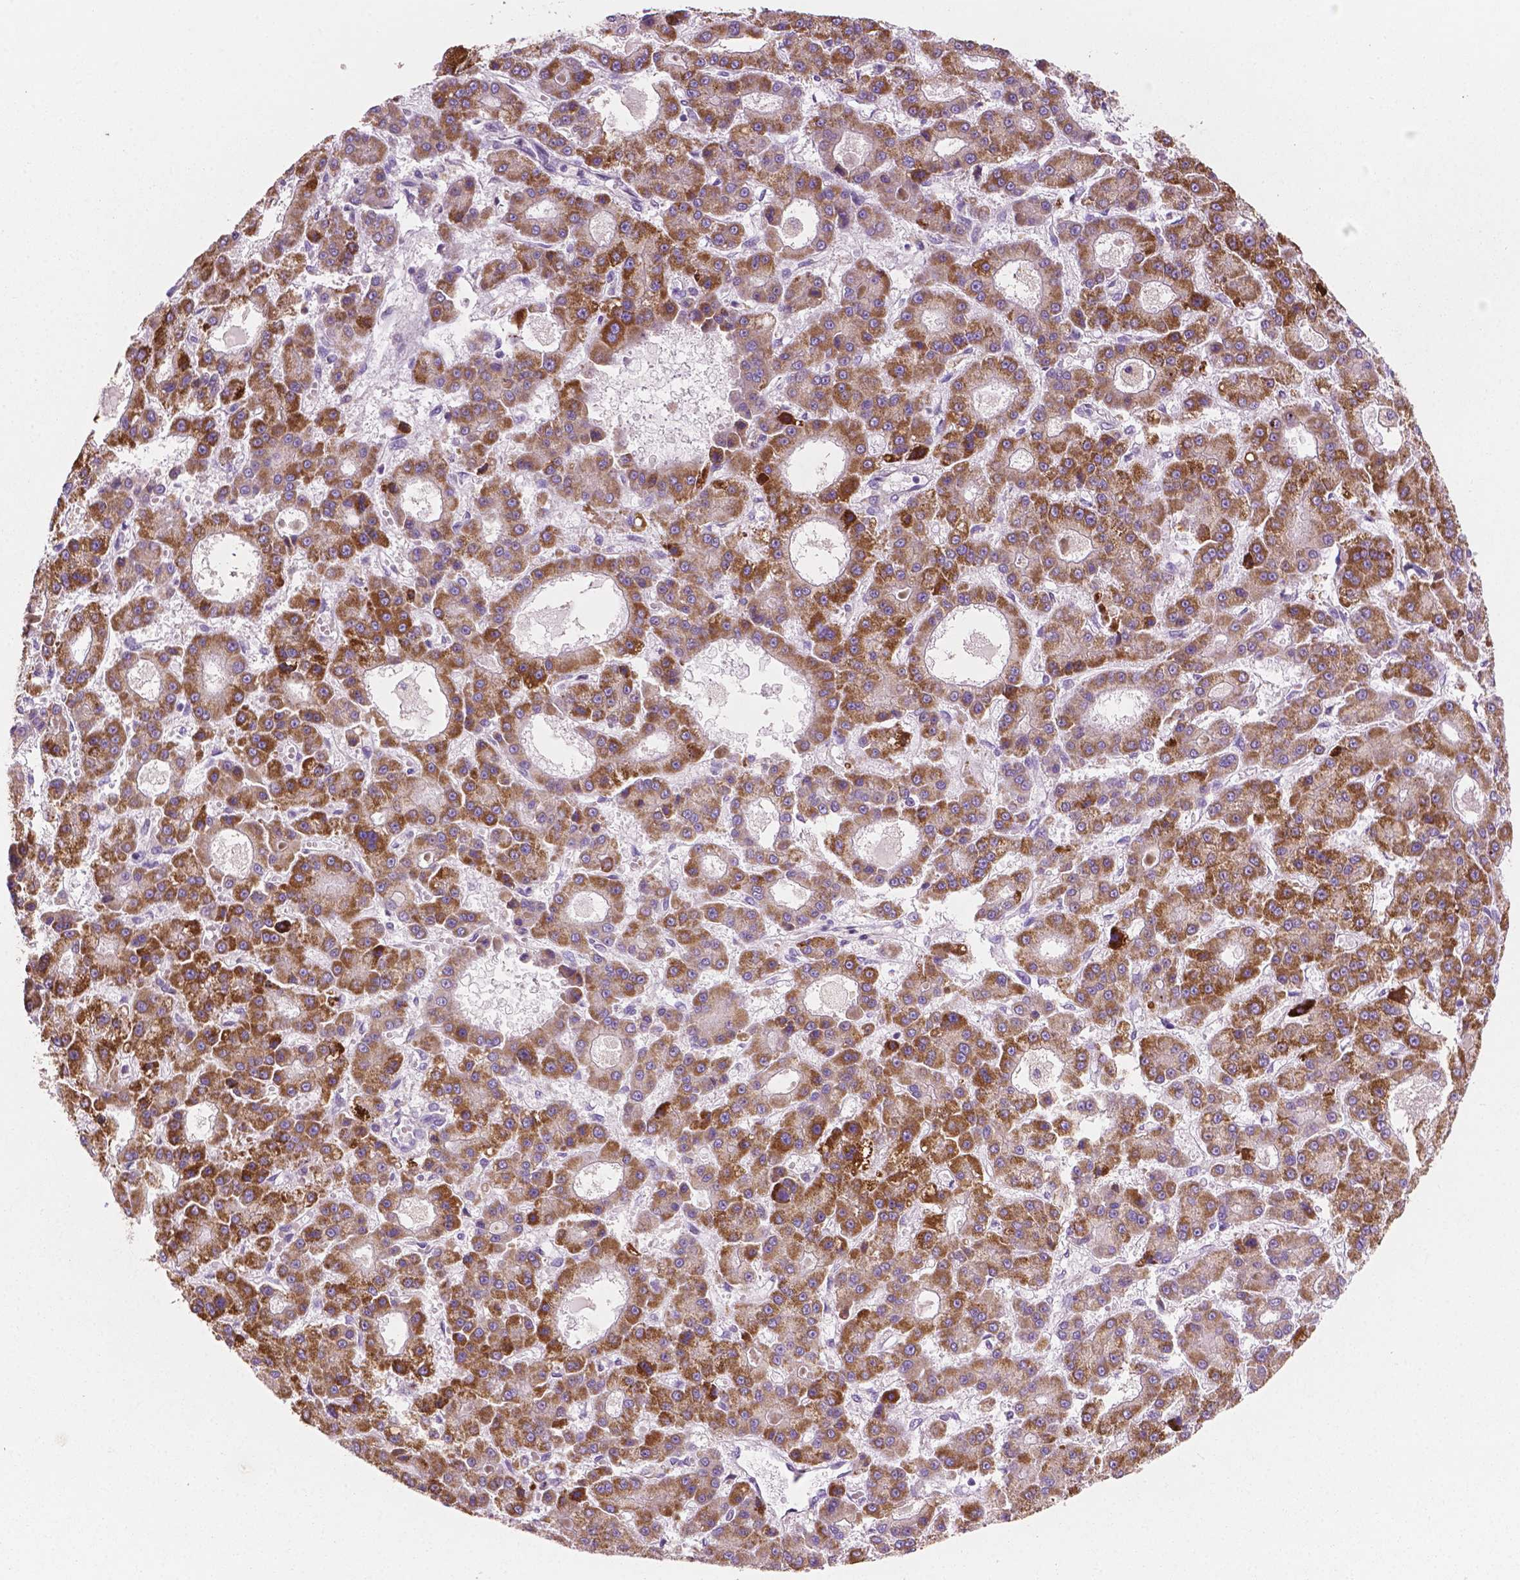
{"staining": {"intensity": "moderate", "quantity": ">75%", "location": "cytoplasmic/membranous"}, "tissue": "liver cancer", "cell_type": "Tumor cells", "image_type": "cancer", "snomed": [{"axis": "morphology", "description": "Carcinoma, Hepatocellular, NOS"}, {"axis": "topography", "description": "Liver"}], "caption": "IHC of human hepatocellular carcinoma (liver) demonstrates medium levels of moderate cytoplasmic/membranous expression in about >75% of tumor cells.", "gene": "LRP1B", "patient": {"sex": "male", "age": 70}}